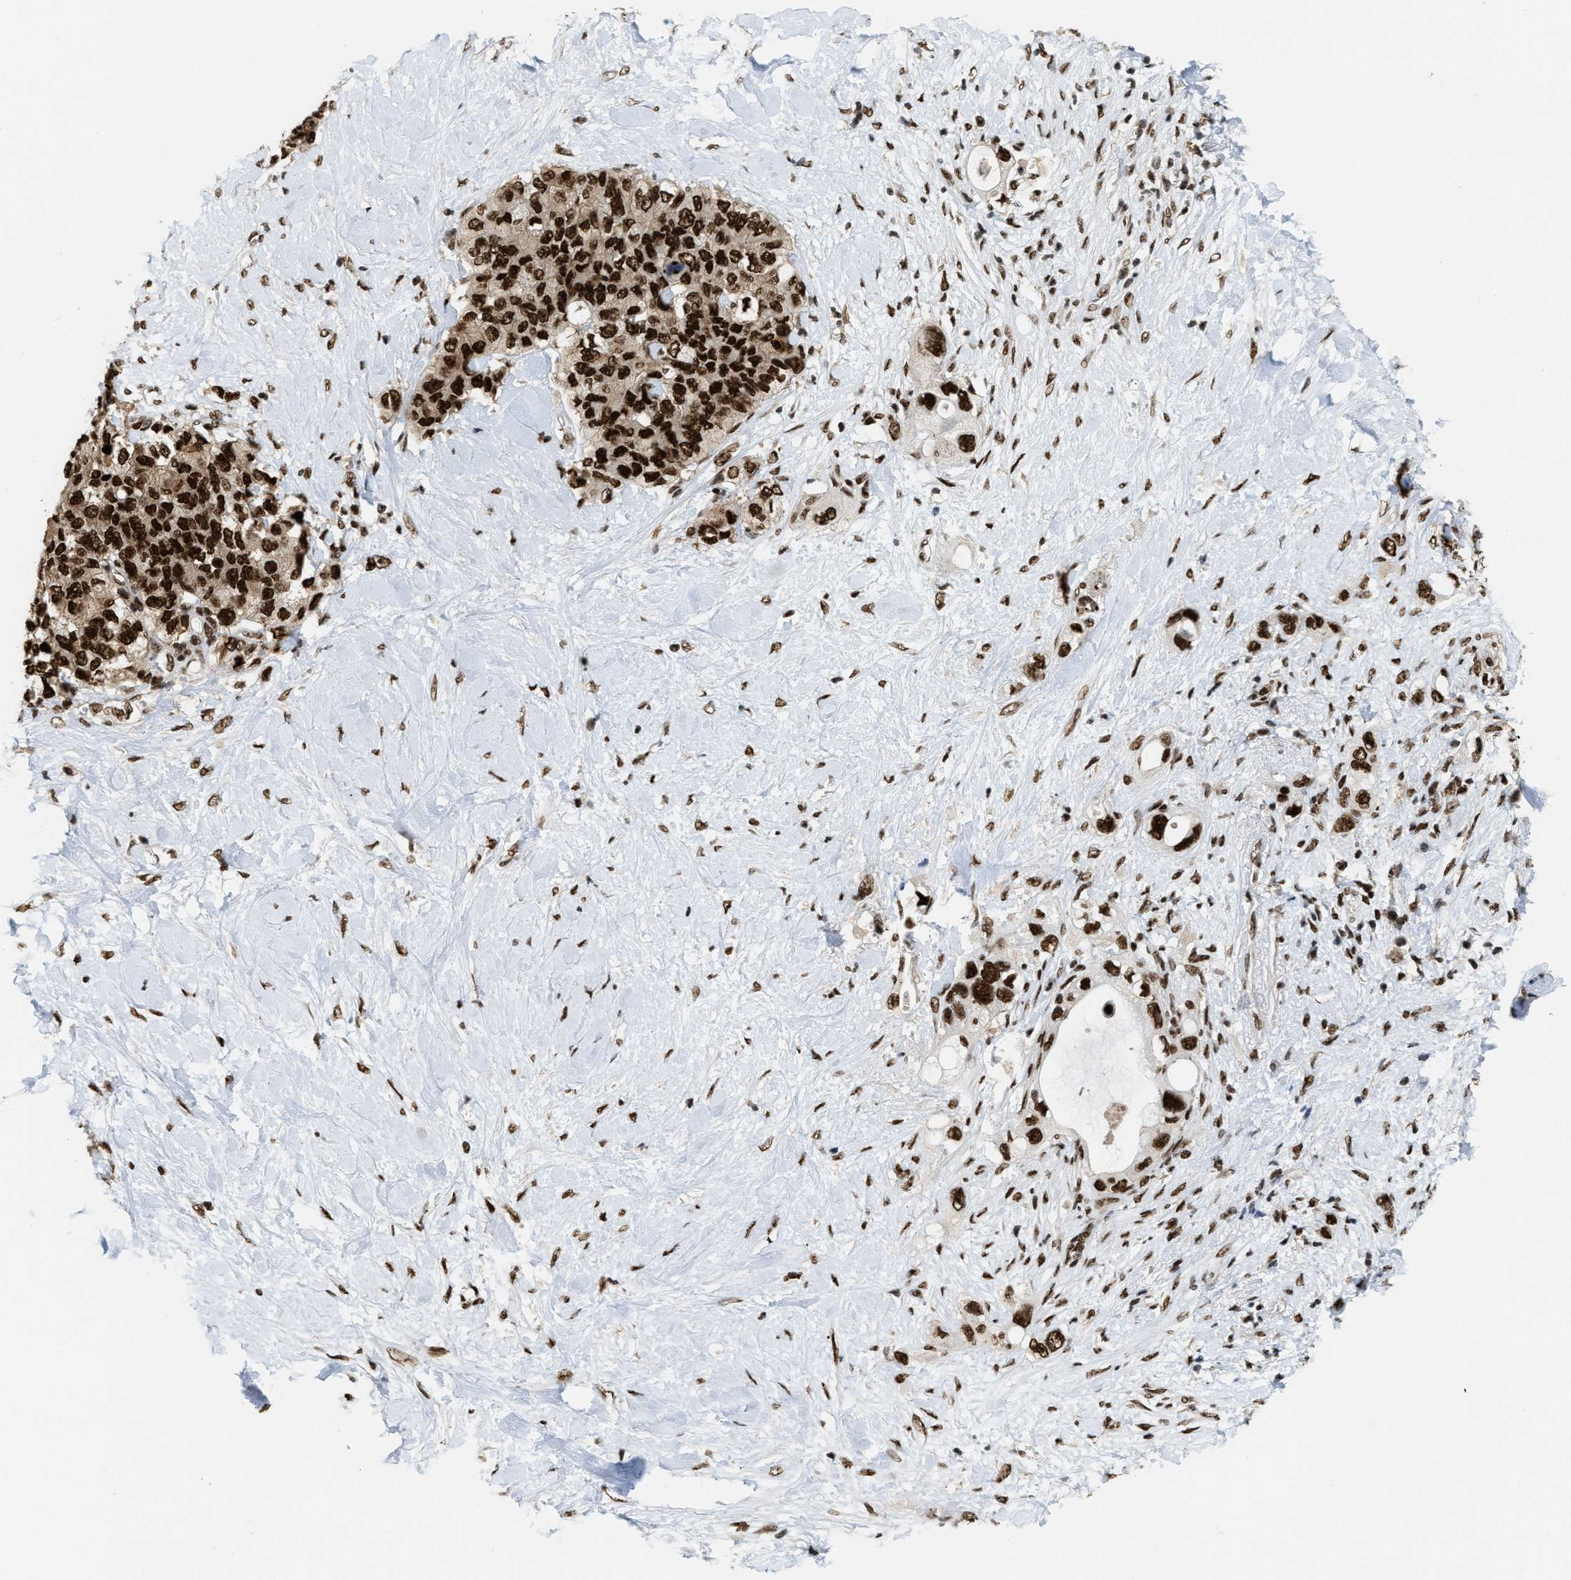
{"staining": {"intensity": "strong", "quantity": ">75%", "location": "nuclear"}, "tissue": "pancreatic cancer", "cell_type": "Tumor cells", "image_type": "cancer", "snomed": [{"axis": "morphology", "description": "Adenocarcinoma, NOS"}, {"axis": "topography", "description": "Pancreas"}], "caption": "Pancreatic cancer stained with a protein marker reveals strong staining in tumor cells.", "gene": "NUMA1", "patient": {"sex": "female", "age": 56}}